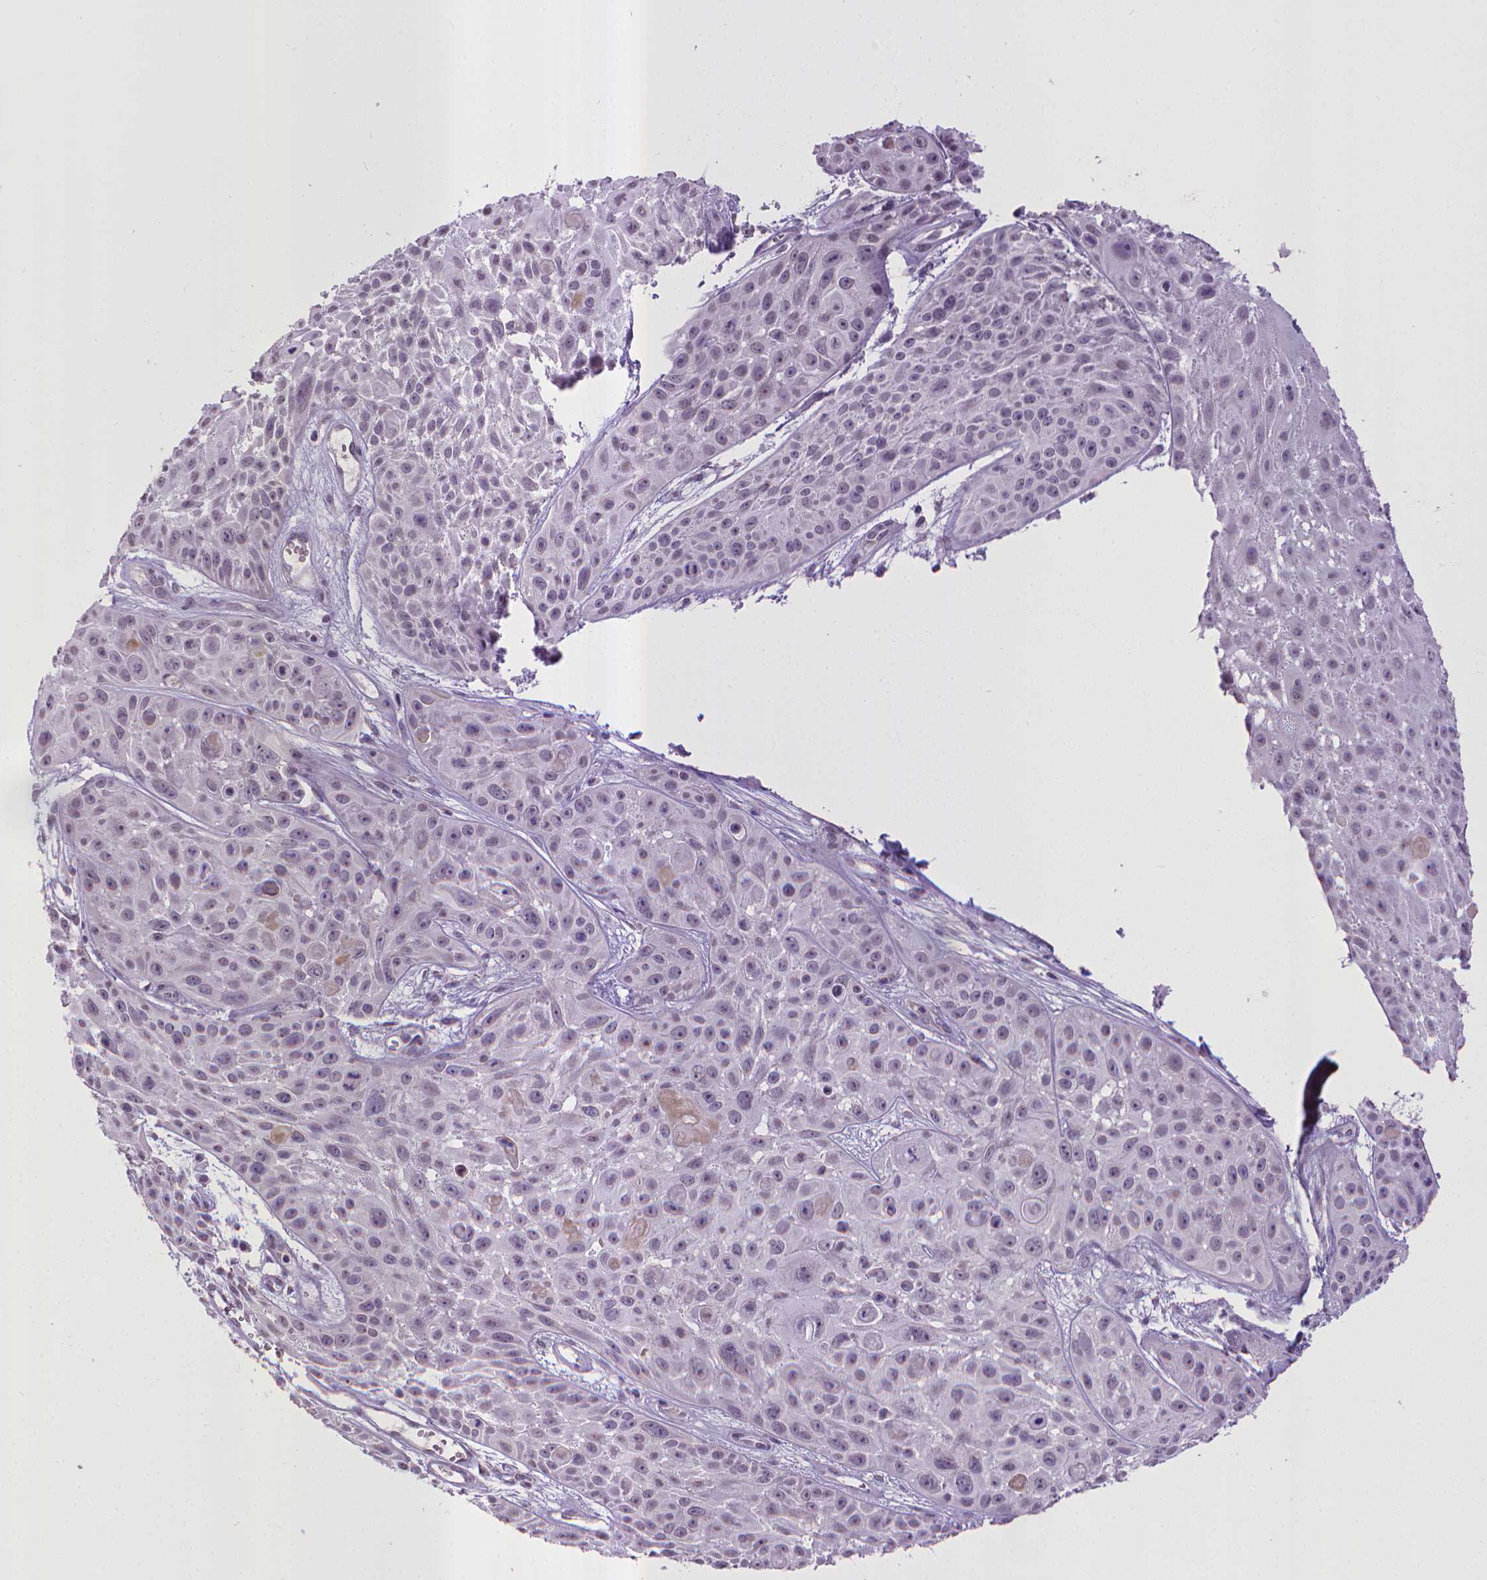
{"staining": {"intensity": "negative", "quantity": "none", "location": "none"}, "tissue": "skin cancer", "cell_type": "Tumor cells", "image_type": "cancer", "snomed": [{"axis": "morphology", "description": "Squamous cell carcinoma, NOS"}, {"axis": "topography", "description": "Skin"}, {"axis": "topography", "description": "Anal"}], "caption": "Immunohistochemical staining of human skin squamous cell carcinoma exhibits no significant staining in tumor cells.", "gene": "KMO", "patient": {"sex": "female", "age": 75}}